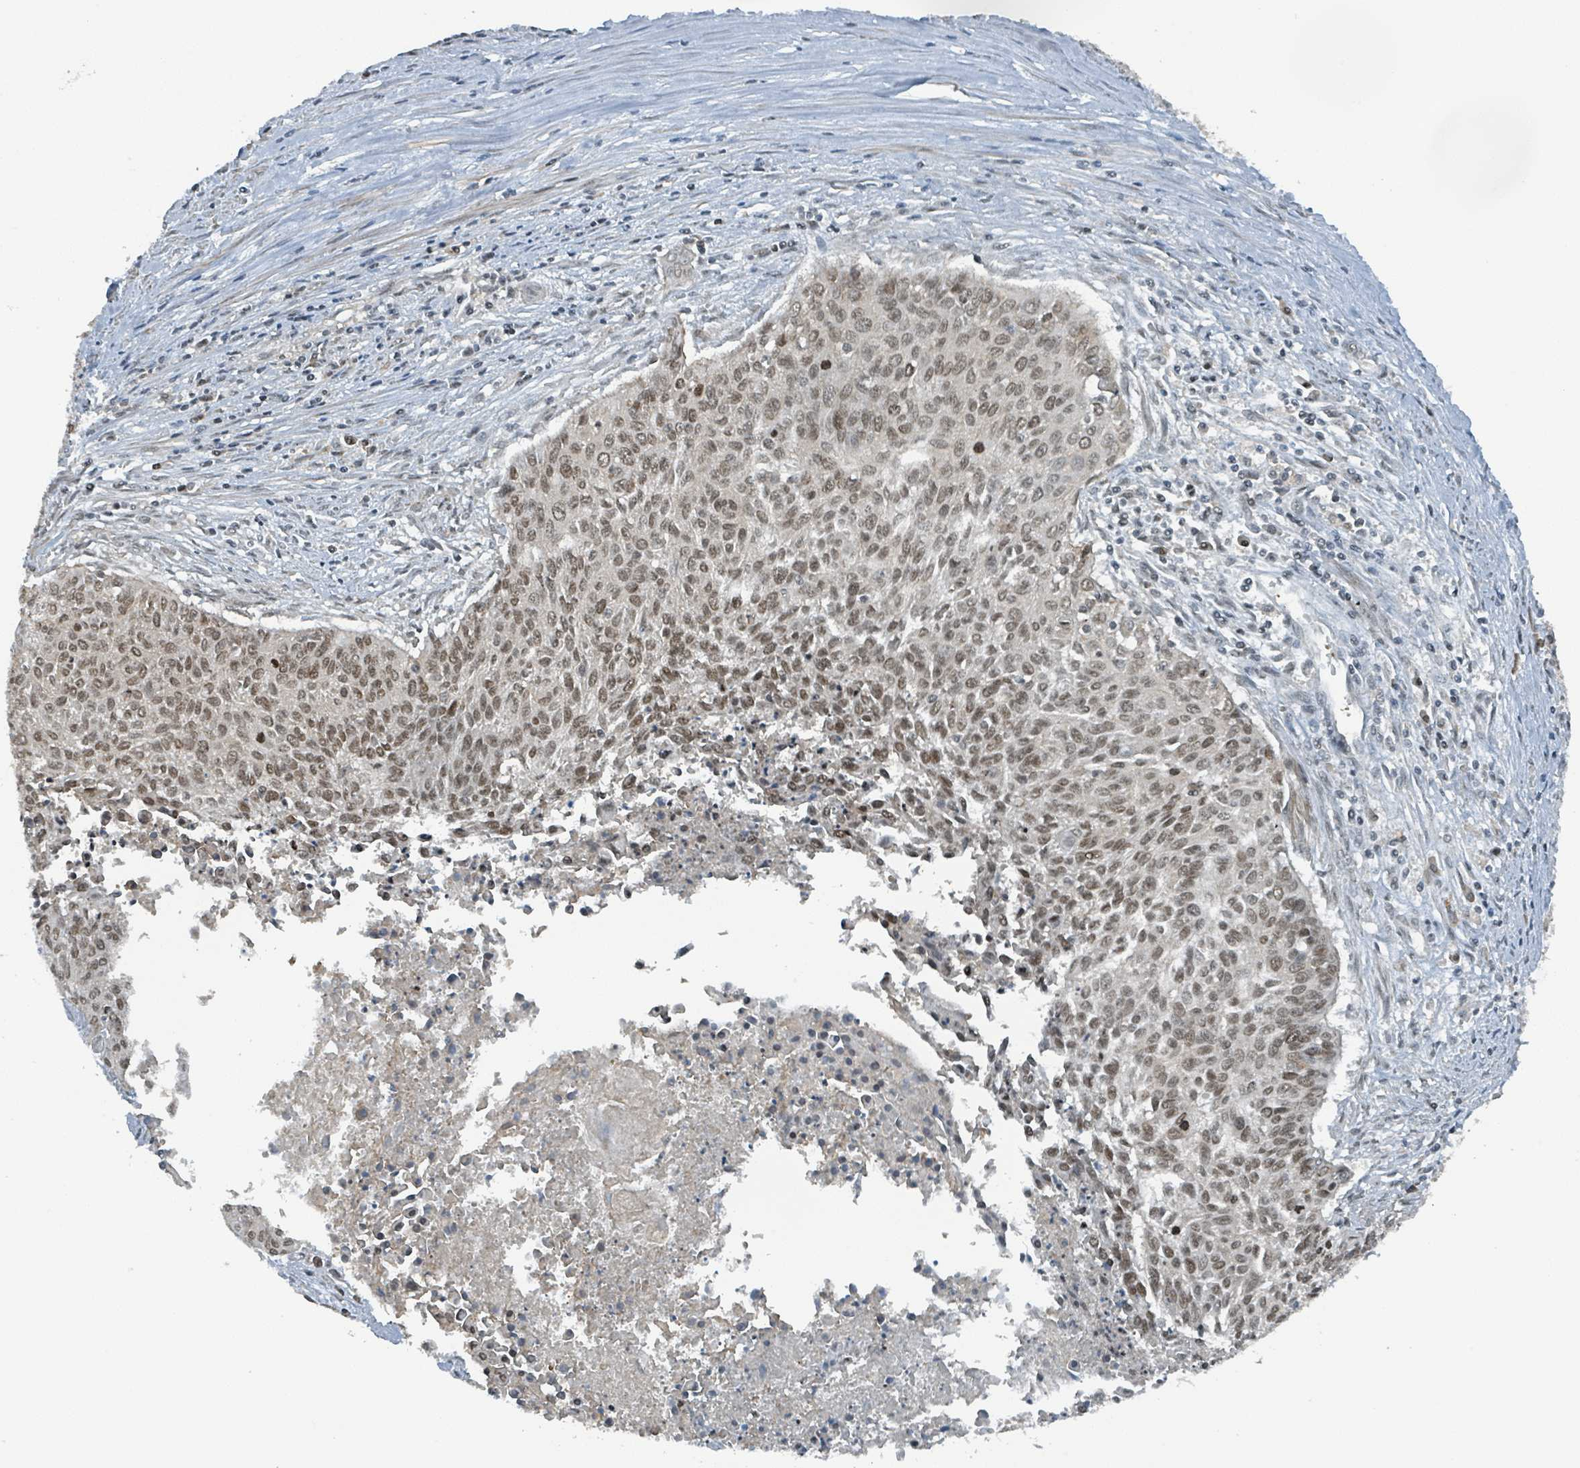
{"staining": {"intensity": "moderate", "quantity": ">75%", "location": "nuclear"}, "tissue": "cervical cancer", "cell_type": "Tumor cells", "image_type": "cancer", "snomed": [{"axis": "morphology", "description": "Squamous cell carcinoma, NOS"}, {"axis": "topography", "description": "Cervix"}], "caption": "Immunohistochemical staining of human cervical squamous cell carcinoma displays medium levels of moderate nuclear staining in approximately >75% of tumor cells. The protein of interest is shown in brown color, while the nuclei are stained blue.", "gene": "PHIP", "patient": {"sex": "female", "age": 55}}